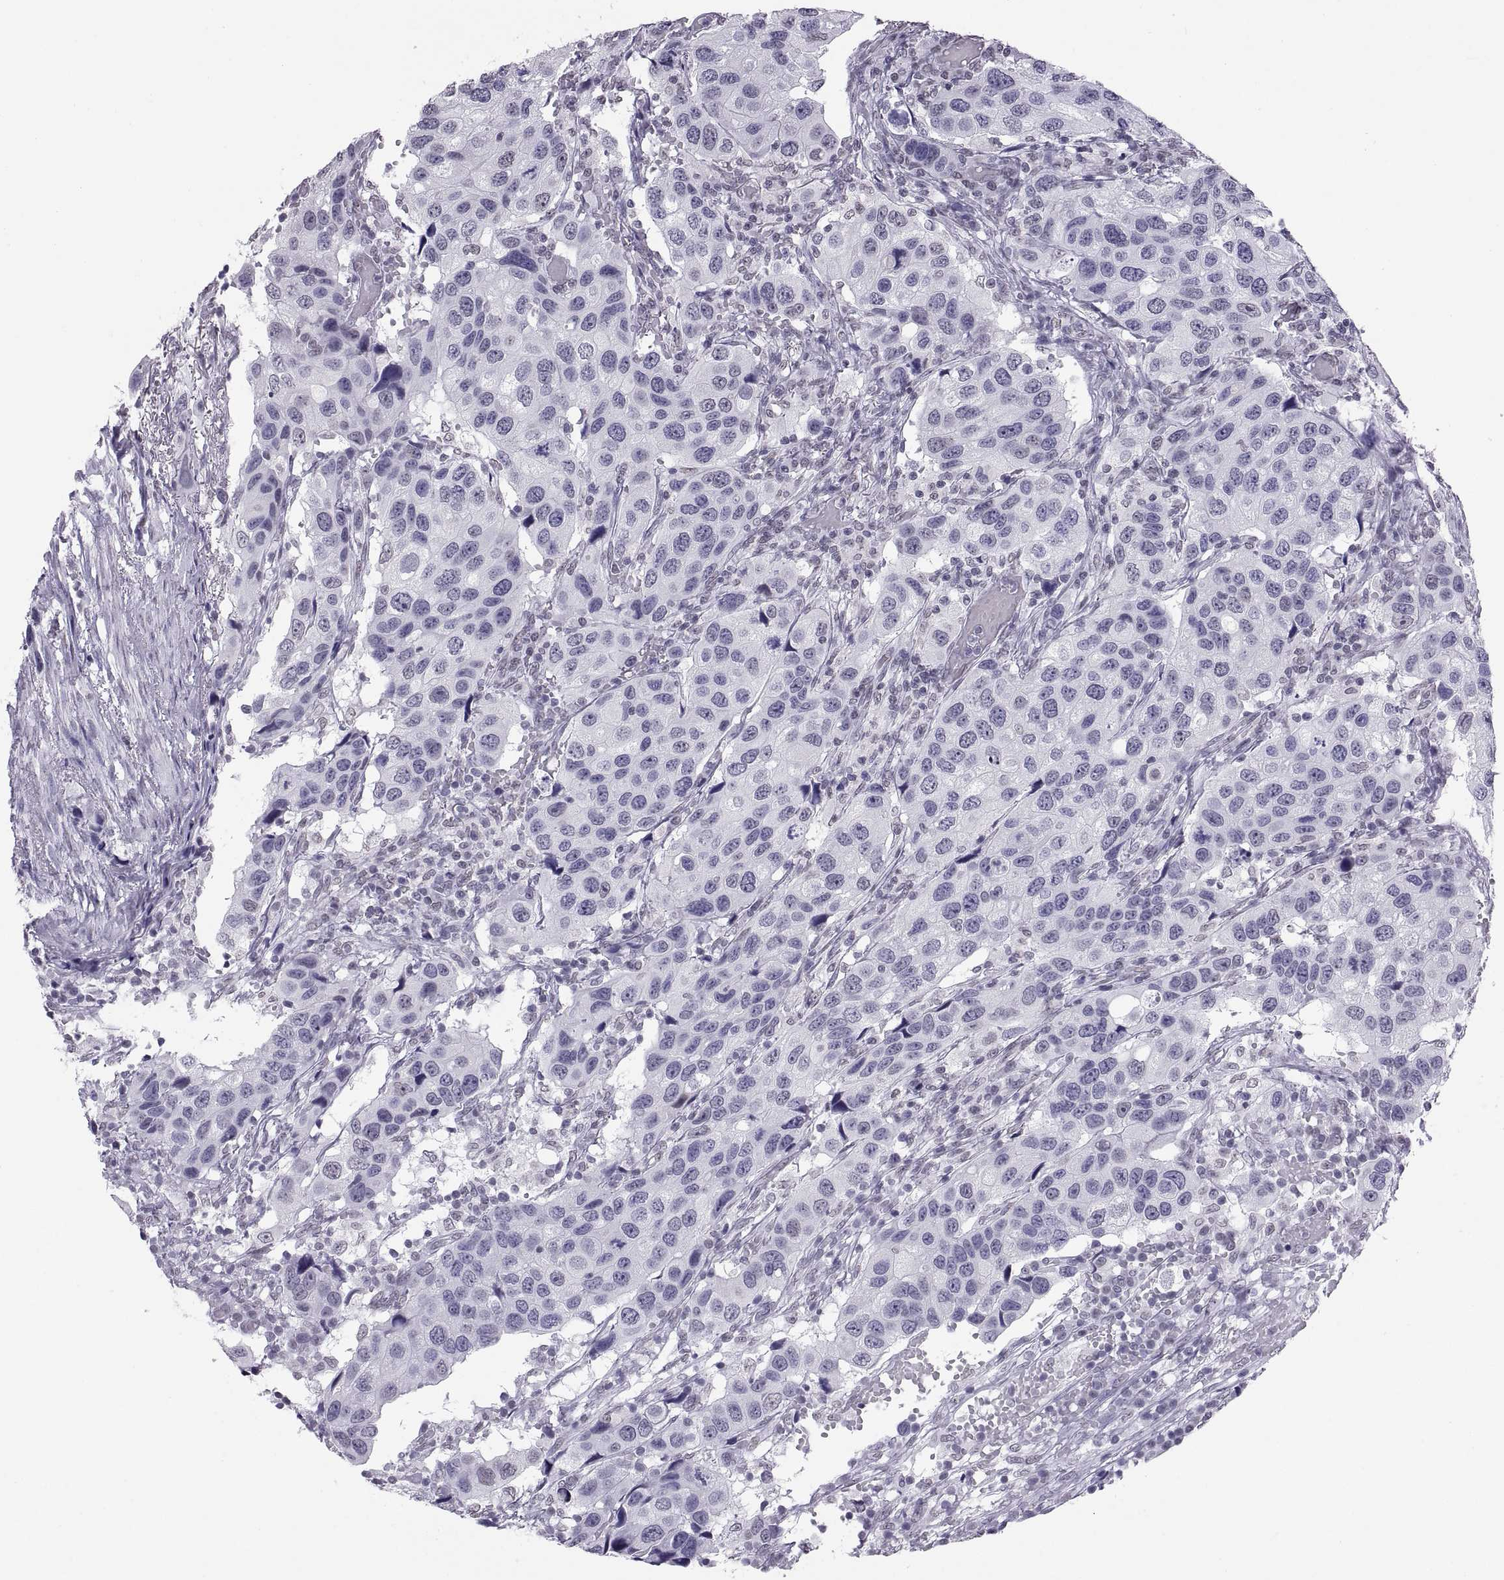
{"staining": {"intensity": "negative", "quantity": "none", "location": "none"}, "tissue": "urothelial cancer", "cell_type": "Tumor cells", "image_type": "cancer", "snomed": [{"axis": "morphology", "description": "Urothelial carcinoma, High grade"}, {"axis": "topography", "description": "Urinary bladder"}], "caption": "Urothelial cancer was stained to show a protein in brown. There is no significant positivity in tumor cells.", "gene": "CARTPT", "patient": {"sex": "male", "age": 79}}